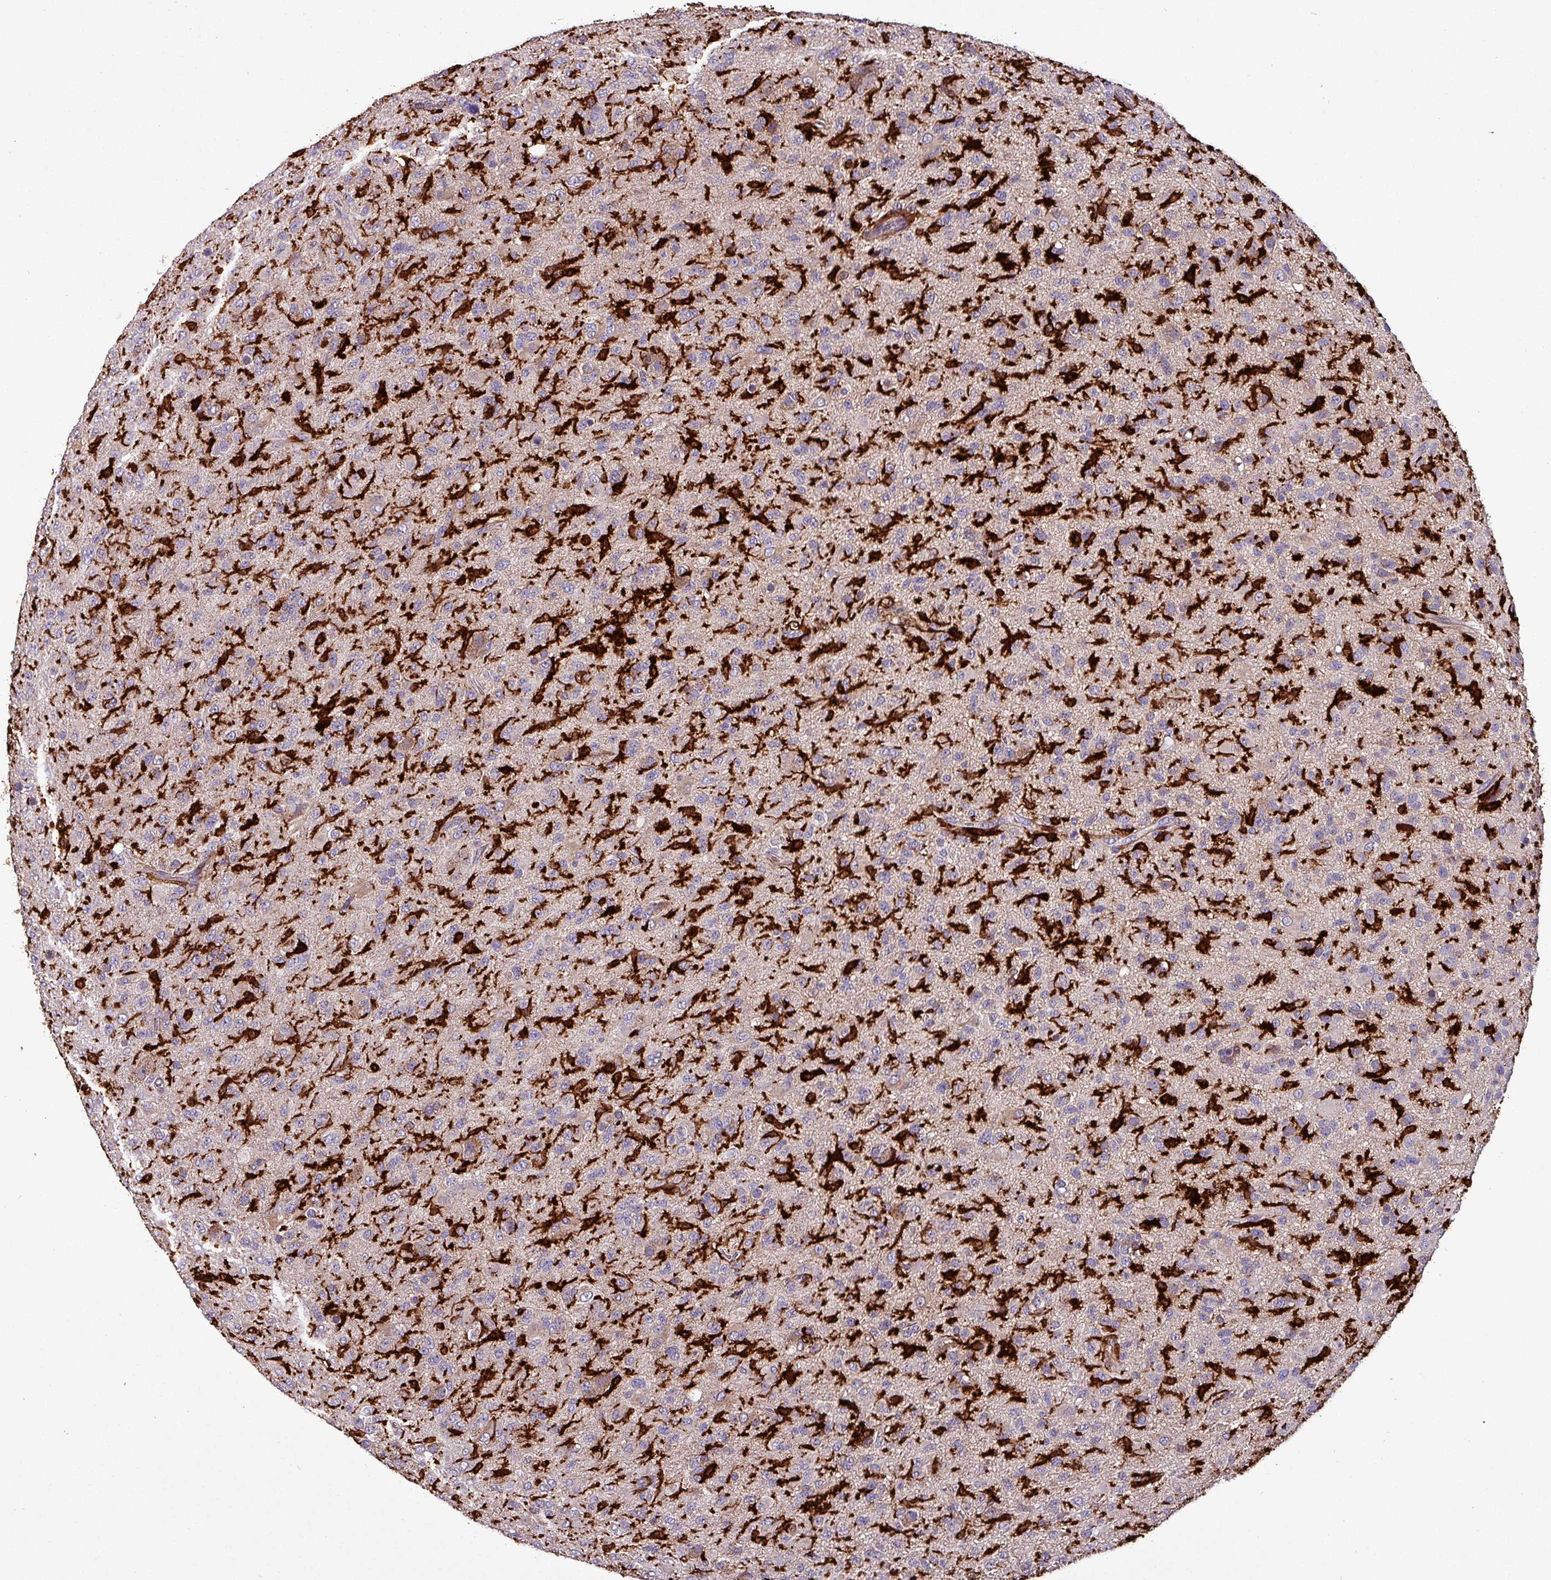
{"staining": {"intensity": "negative", "quantity": "none", "location": "none"}, "tissue": "glioma", "cell_type": "Tumor cells", "image_type": "cancer", "snomed": [{"axis": "morphology", "description": "Glioma, malignant, Low grade"}, {"axis": "topography", "description": "Brain"}], "caption": "Tumor cells show no significant protein staining in malignant glioma (low-grade).", "gene": "SCIN", "patient": {"sex": "male", "age": 65}}